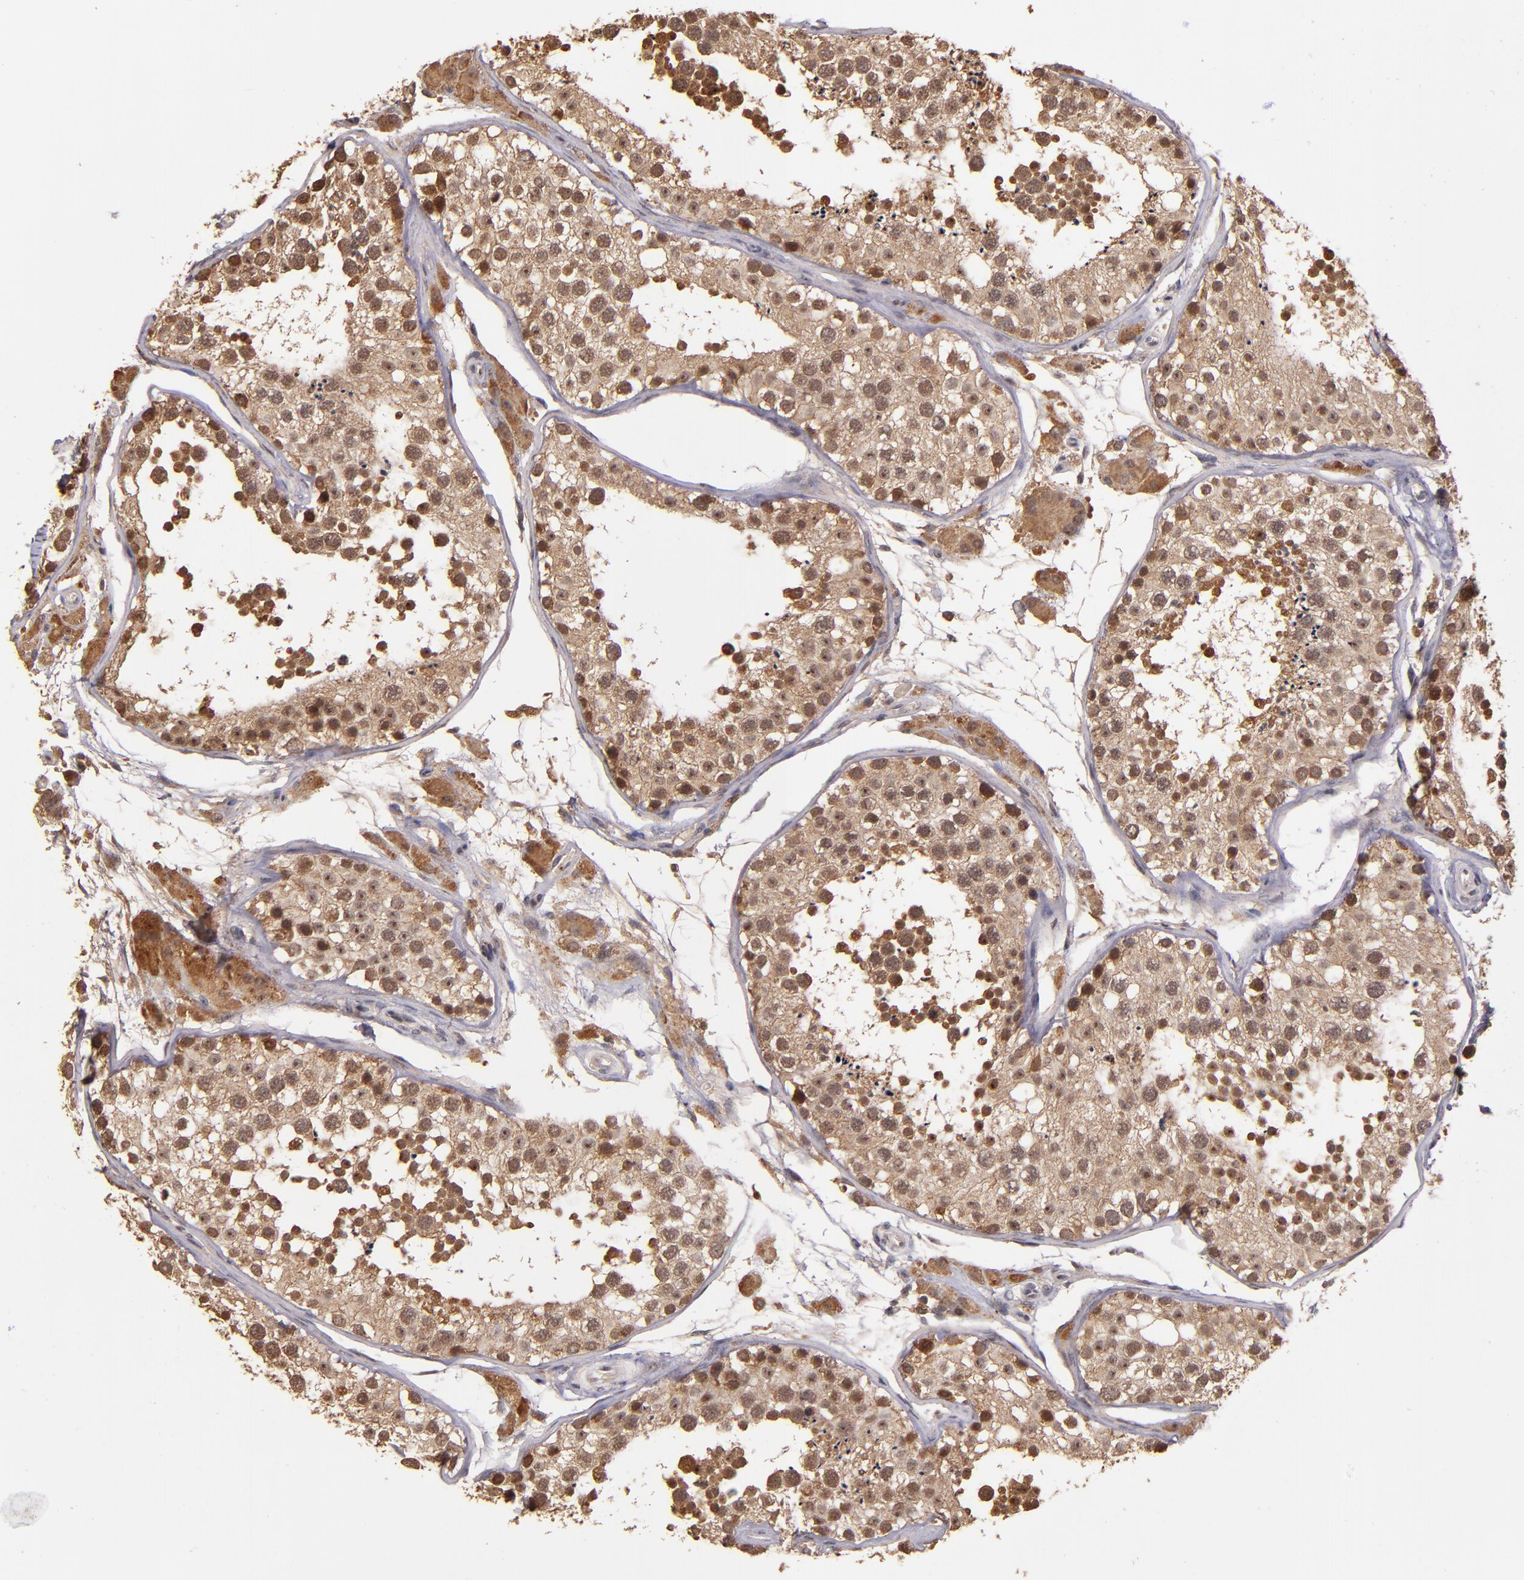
{"staining": {"intensity": "strong", "quantity": ">75%", "location": "cytoplasmic/membranous,nuclear"}, "tissue": "testis", "cell_type": "Cells in seminiferous ducts", "image_type": "normal", "snomed": [{"axis": "morphology", "description": "Normal tissue, NOS"}, {"axis": "topography", "description": "Testis"}], "caption": "Immunohistochemistry (DAB) staining of unremarkable human testis exhibits strong cytoplasmic/membranous,nuclear protein positivity in about >75% of cells in seminiferous ducts. The protein is stained brown, and the nuclei are stained in blue (DAB (3,3'-diaminobenzidine) IHC with brightfield microscopy, high magnification).", "gene": "RIOK3", "patient": {"sex": "male", "age": 26}}